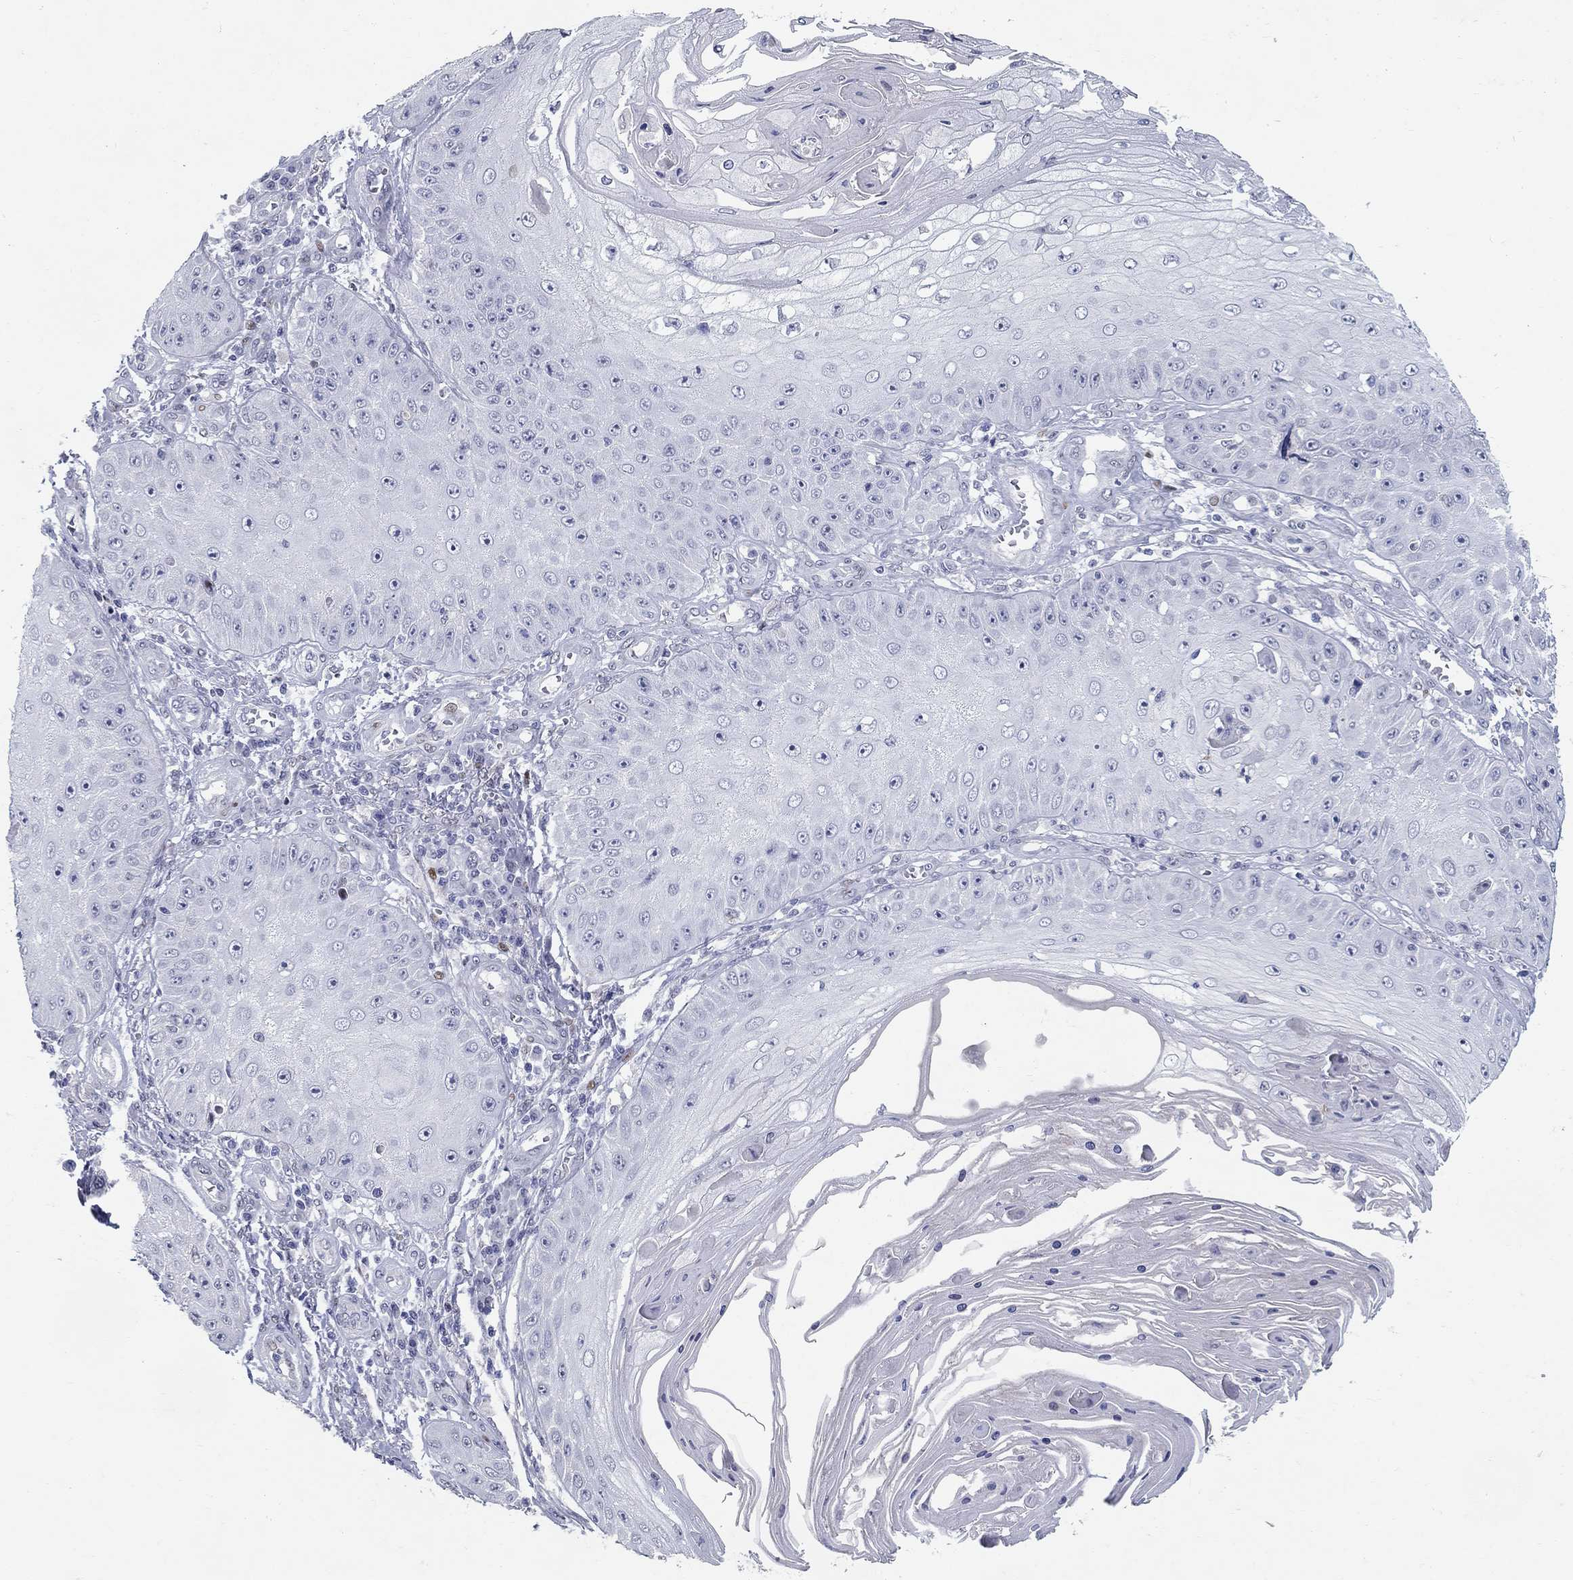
{"staining": {"intensity": "negative", "quantity": "none", "location": "none"}, "tissue": "skin cancer", "cell_type": "Tumor cells", "image_type": "cancer", "snomed": [{"axis": "morphology", "description": "Squamous cell carcinoma, NOS"}, {"axis": "topography", "description": "Skin"}], "caption": "The image reveals no staining of tumor cells in skin squamous cell carcinoma. Nuclei are stained in blue.", "gene": "RAPGEF5", "patient": {"sex": "male", "age": 70}}